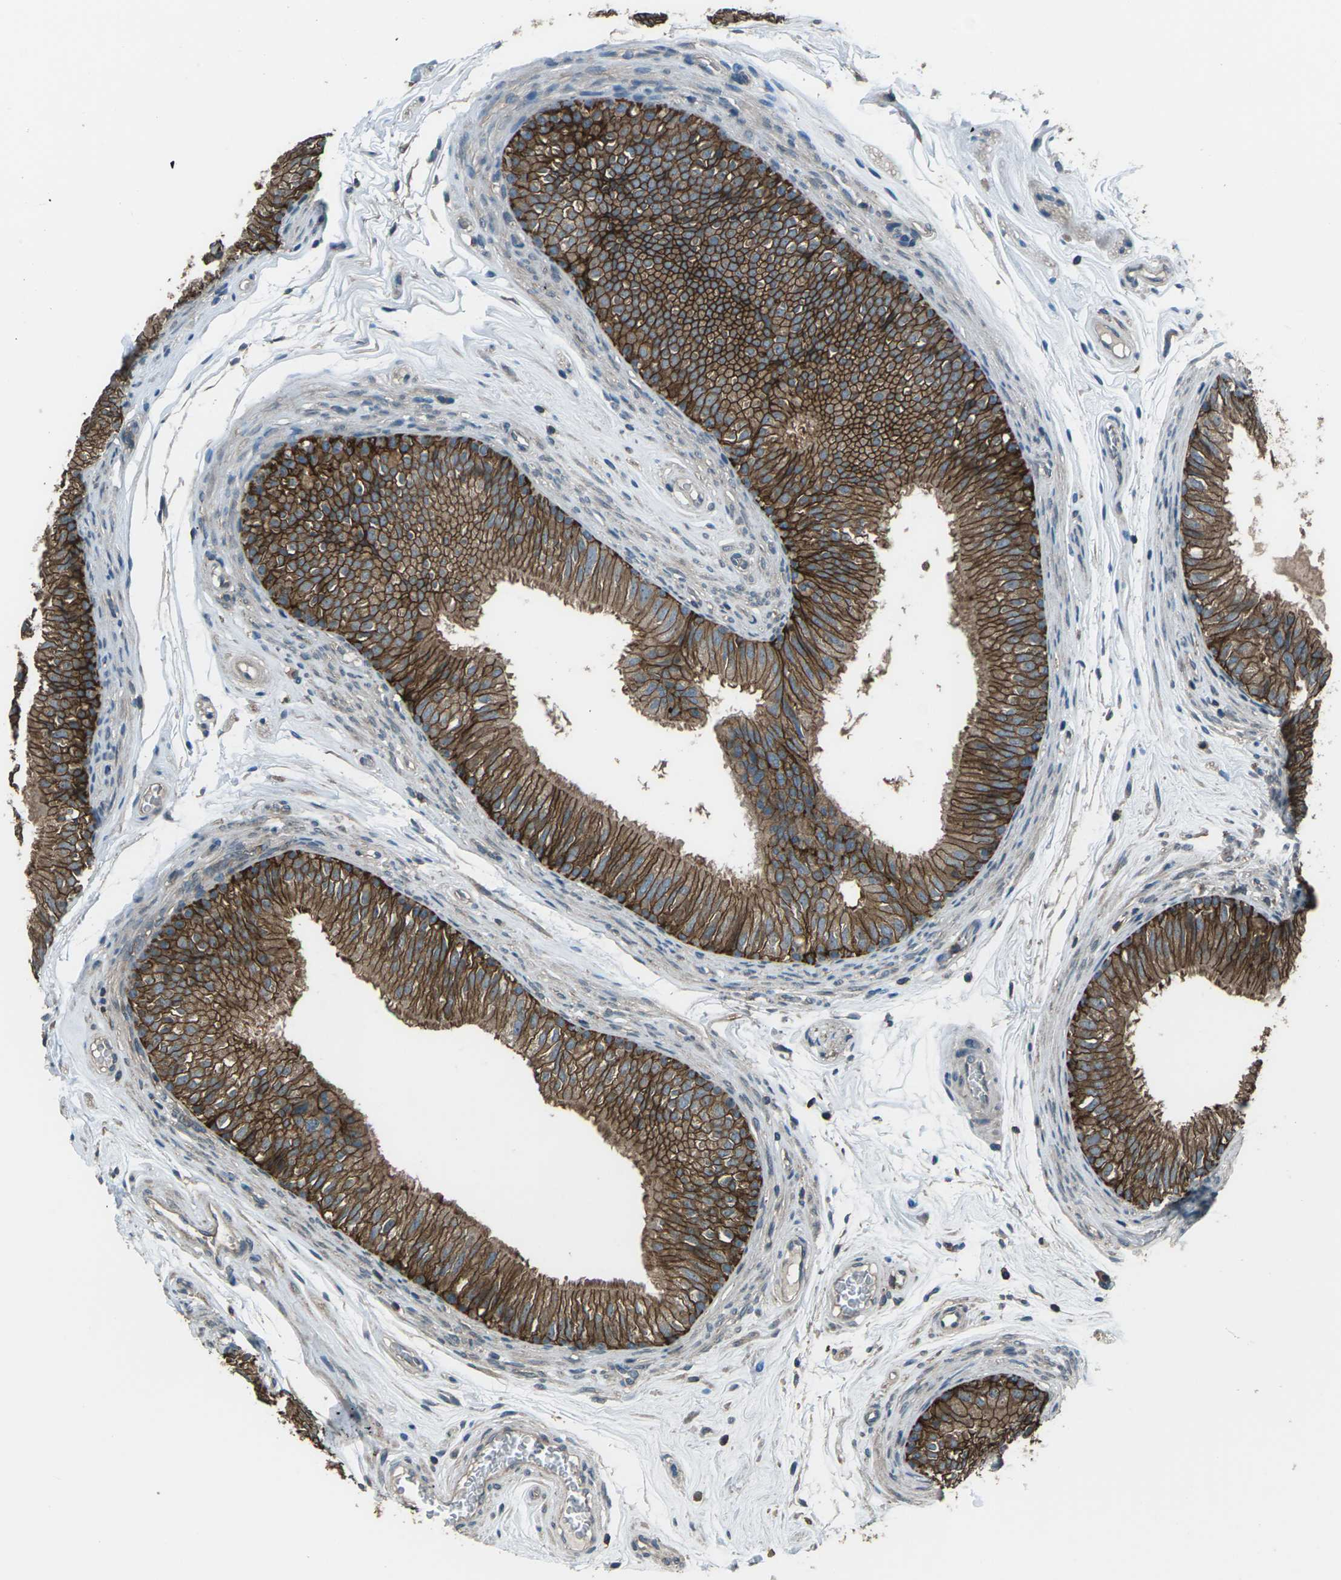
{"staining": {"intensity": "moderate", "quantity": ">75%", "location": "cytoplasmic/membranous"}, "tissue": "epididymis", "cell_type": "Glandular cells", "image_type": "normal", "snomed": [{"axis": "morphology", "description": "Normal tissue, NOS"}, {"axis": "topography", "description": "Epididymis"}], "caption": "Glandular cells exhibit moderate cytoplasmic/membranous positivity in about >75% of cells in normal epididymis. (DAB (3,3'-diaminobenzidine) IHC, brown staining for protein, blue staining for nuclei).", "gene": "CMTM4", "patient": {"sex": "male", "age": 36}}